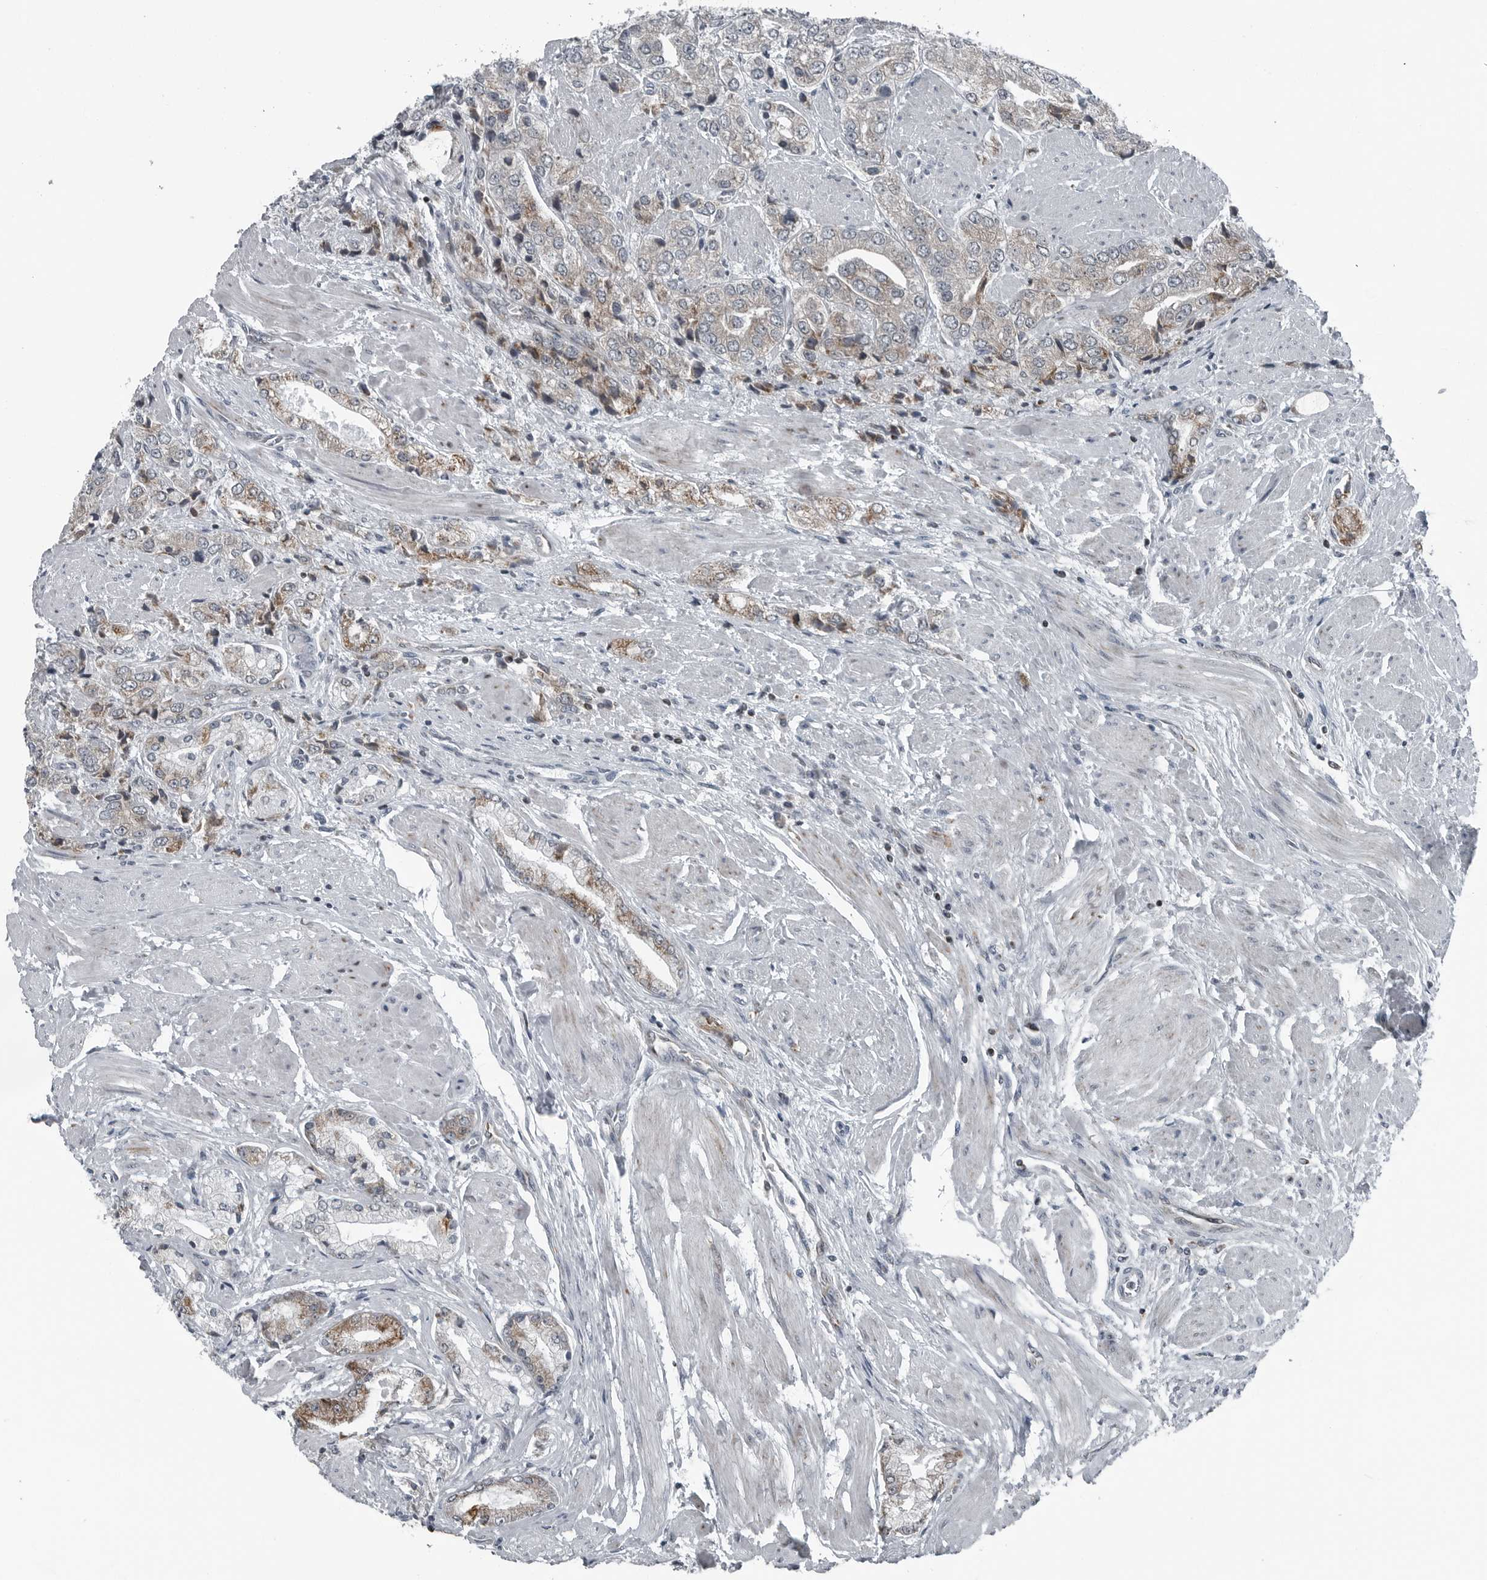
{"staining": {"intensity": "moderate", "quantity": "<25%", "location": "cytoplasmic/membranous"}, "tissue": "prostate cancer", "cell_type": "Tumor cells", "image_type": "cancer", "snomed": [{"axis": "morphology", "description": "Adenocarcinoma, High grade"}, {"axis": "topography", "description": "Prostate"}], "caption": "DAB immunohistochemical staining of prostate cancer (adenocarcinoma (high-grade)) reveals moderate cytoplasmic/membranous protein expression in approximately <25% of tumor cells.", "gene": "GAK", "patient": {"sex": "male", "age": 50}}